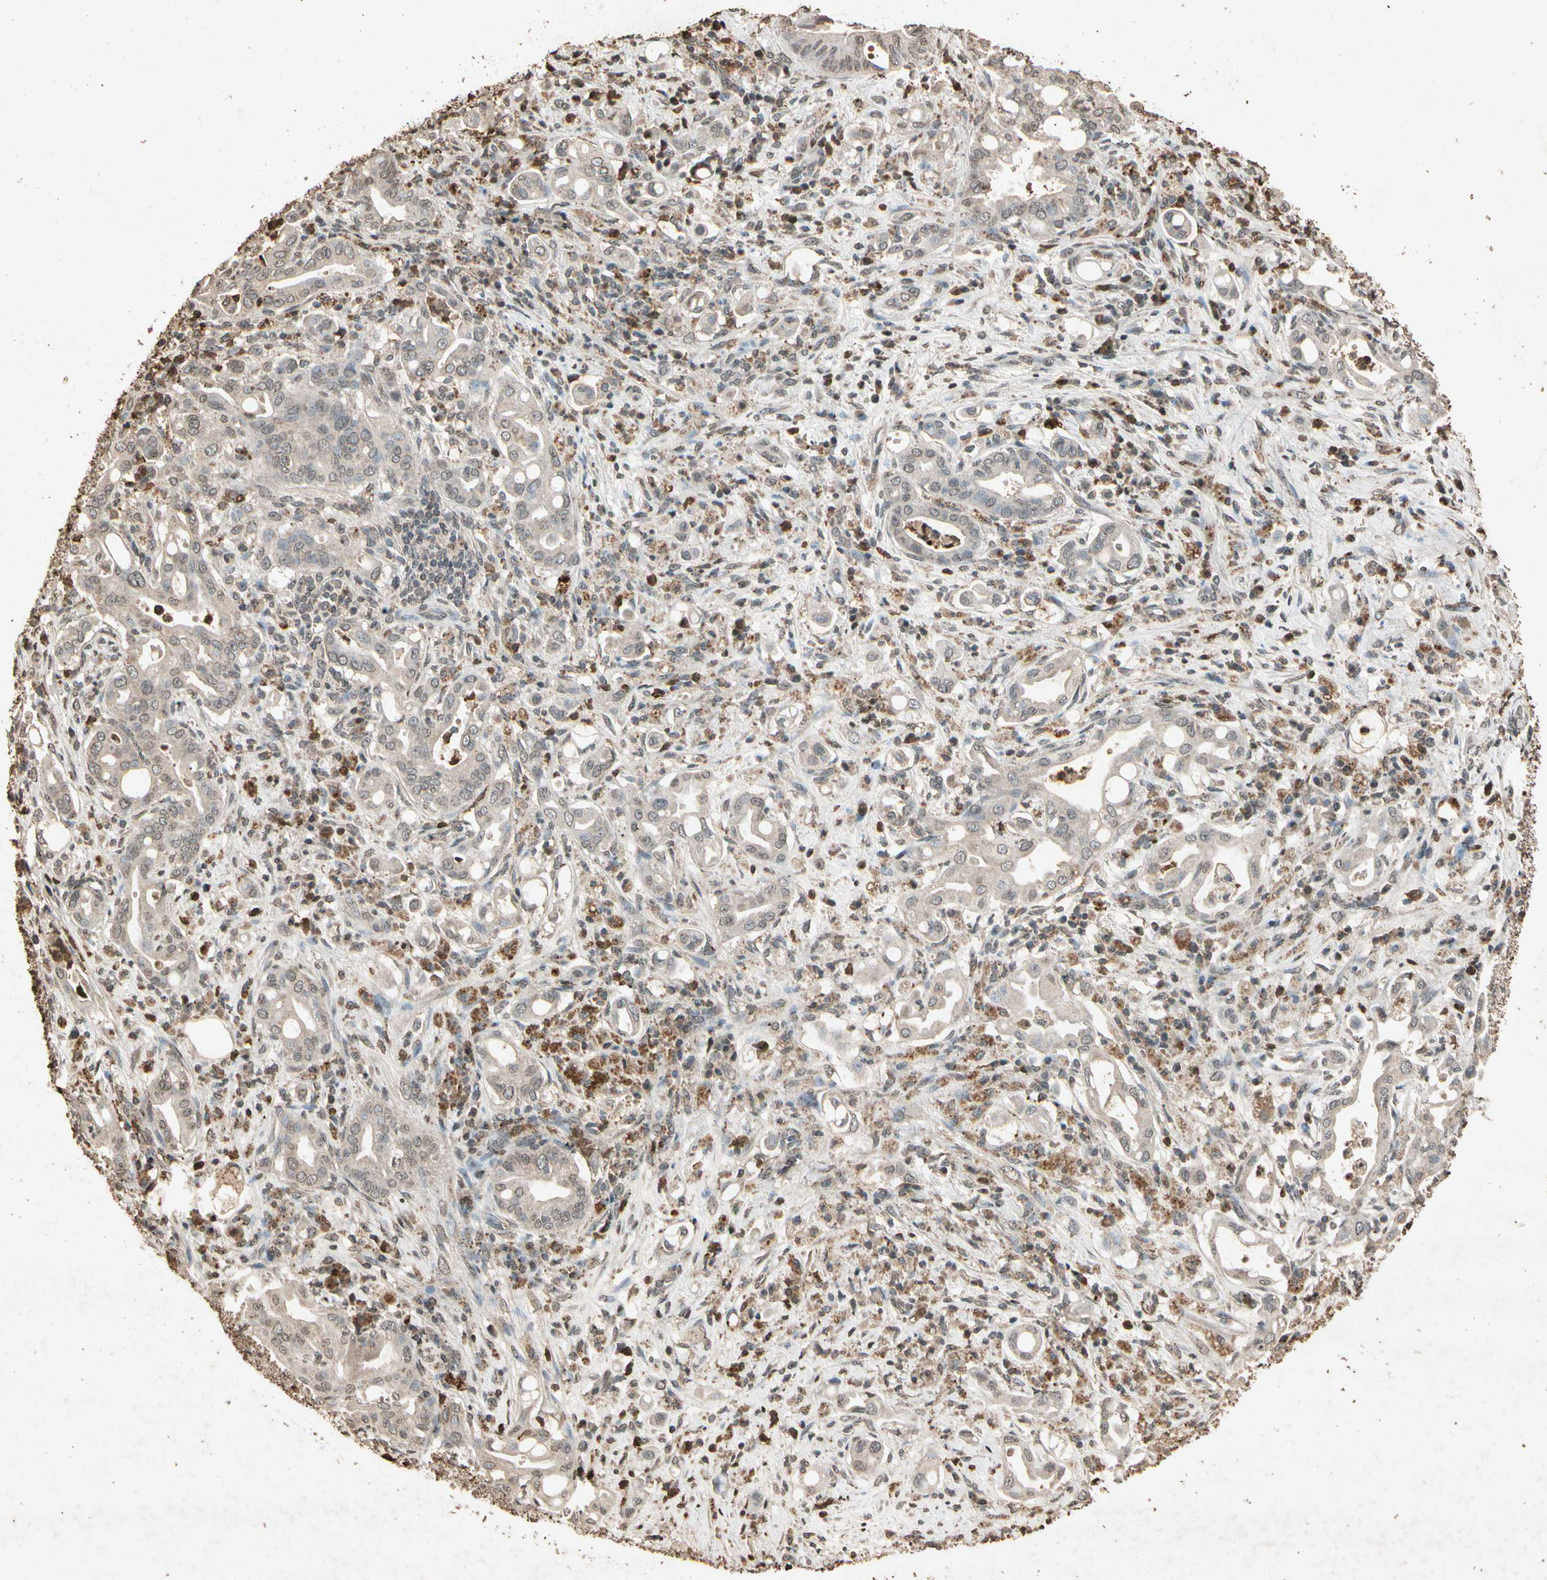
{"staining": {"intensity": "weak", "quantity": "25%-75%", "location": "cytoplasmic/membranous"}, "tissue": "liver cancer", "cell_type": "Tumor cells", "image_type": "cancer", "snomed": [{"axis": "morphology", "description": "Cholangiocarcinoma"}, {"axis": "topography", "description": "Liver"}], "caption": "A brown stain shows weak cytoplasmic/membranous expression of a protein in human liver cancer (cholangiocarcinoma) tumor cells. Immunohistochemistry stains the protein in brown and the nuclei are stained blue.", "gene": "GC", "patient": {"sex": "female", "age": 68}}